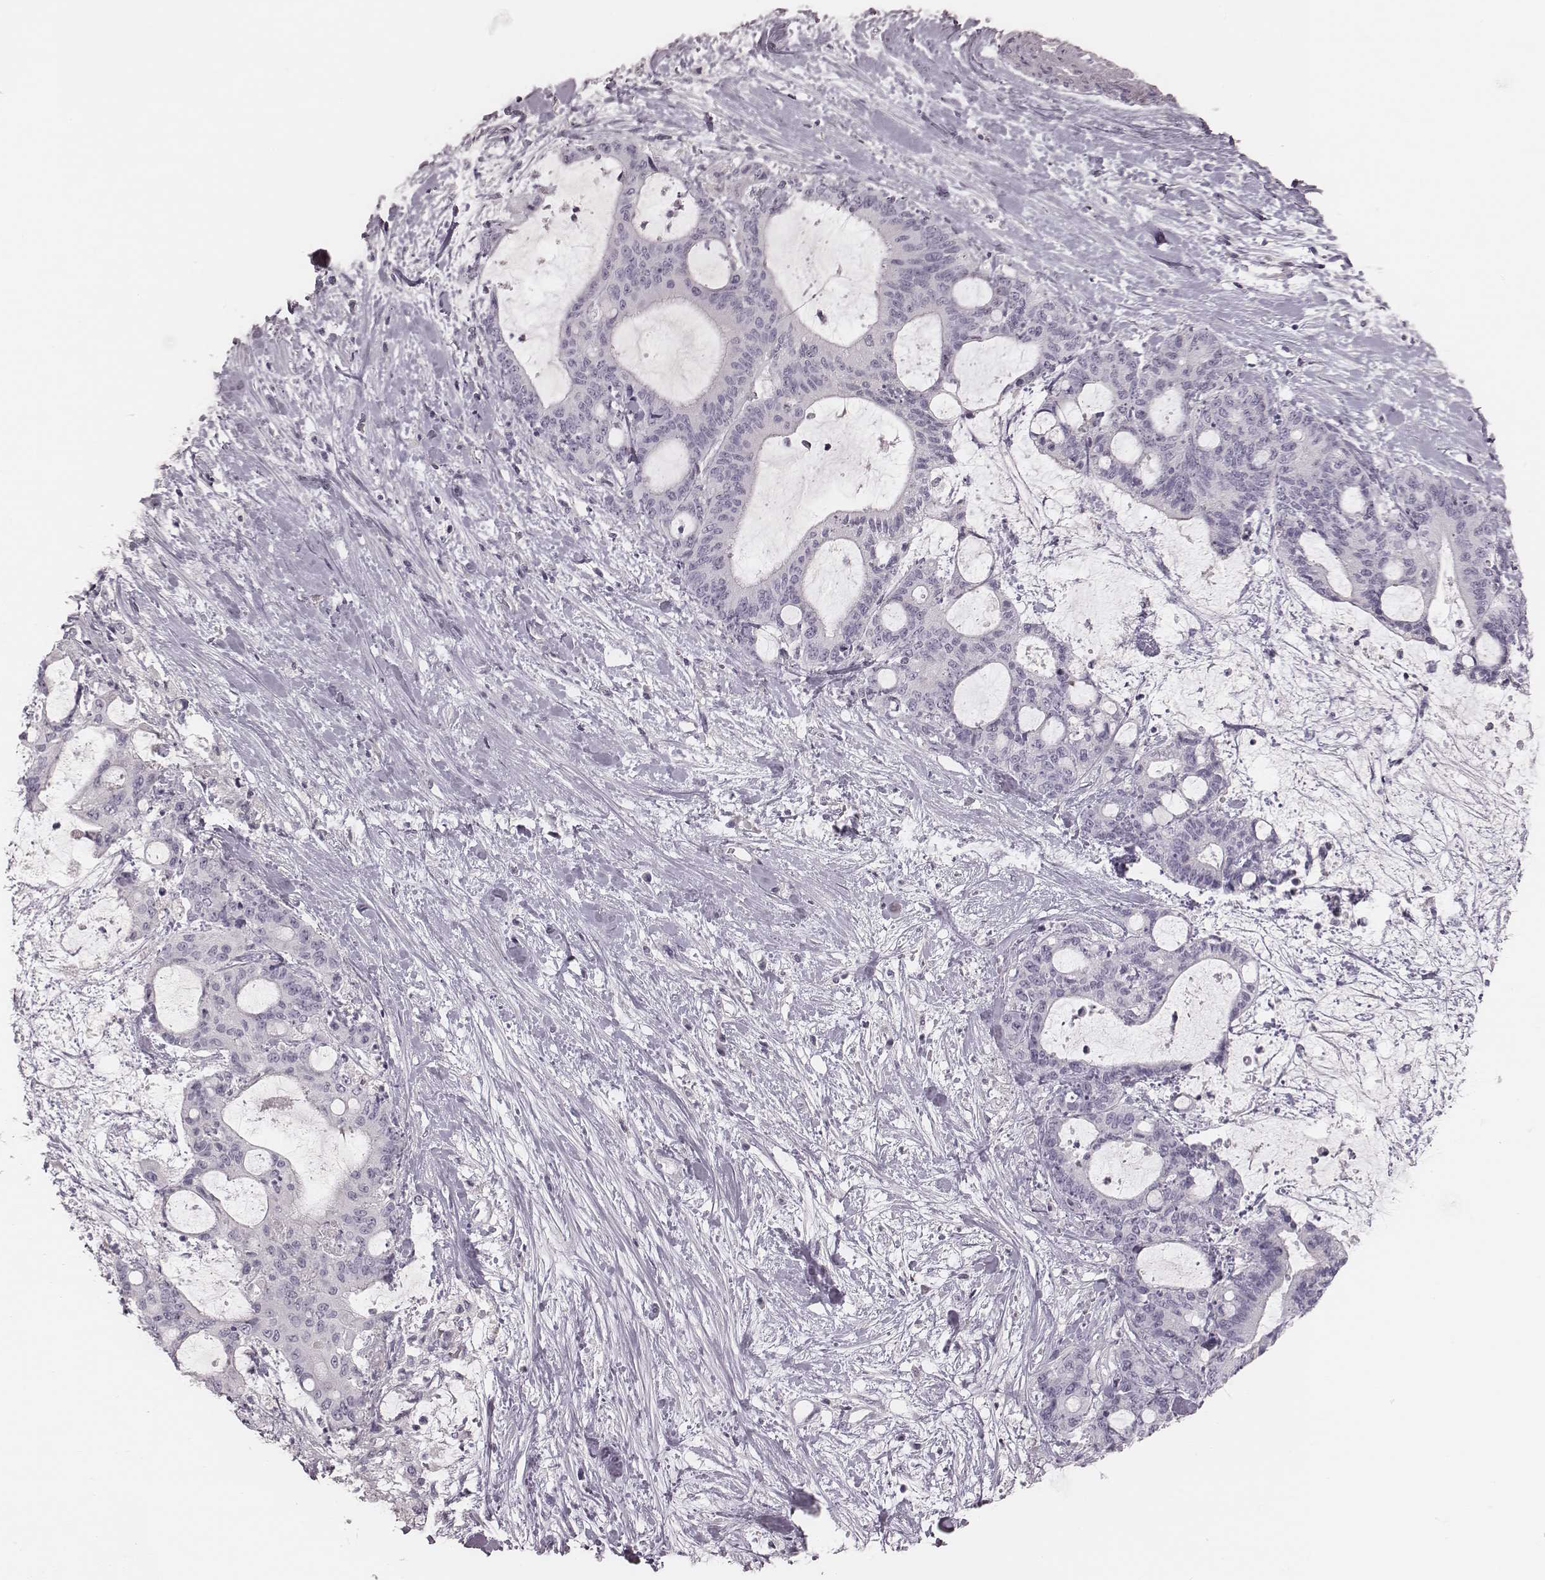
{"staining": {"intensity": "negative", "quantity": "none", "location": "none"}, "tissue": "liver cancer", "cell_type": "Tumor cells", "image_type": "cancer", "snomed": [{"axis": "morphology", "description": "Cholangiocarcinoma"}, {"axis": "topography", "description": "Liver"}], "caption": "Protein analysis of cholangiocarcinoma (liver) shows no significant positivity in tumor cells. (DAB (3,3'-diaminobenzidine) IHC, high magnification).", "gene": "S100Z", "patient": {"sex": "female", "age": 73}}